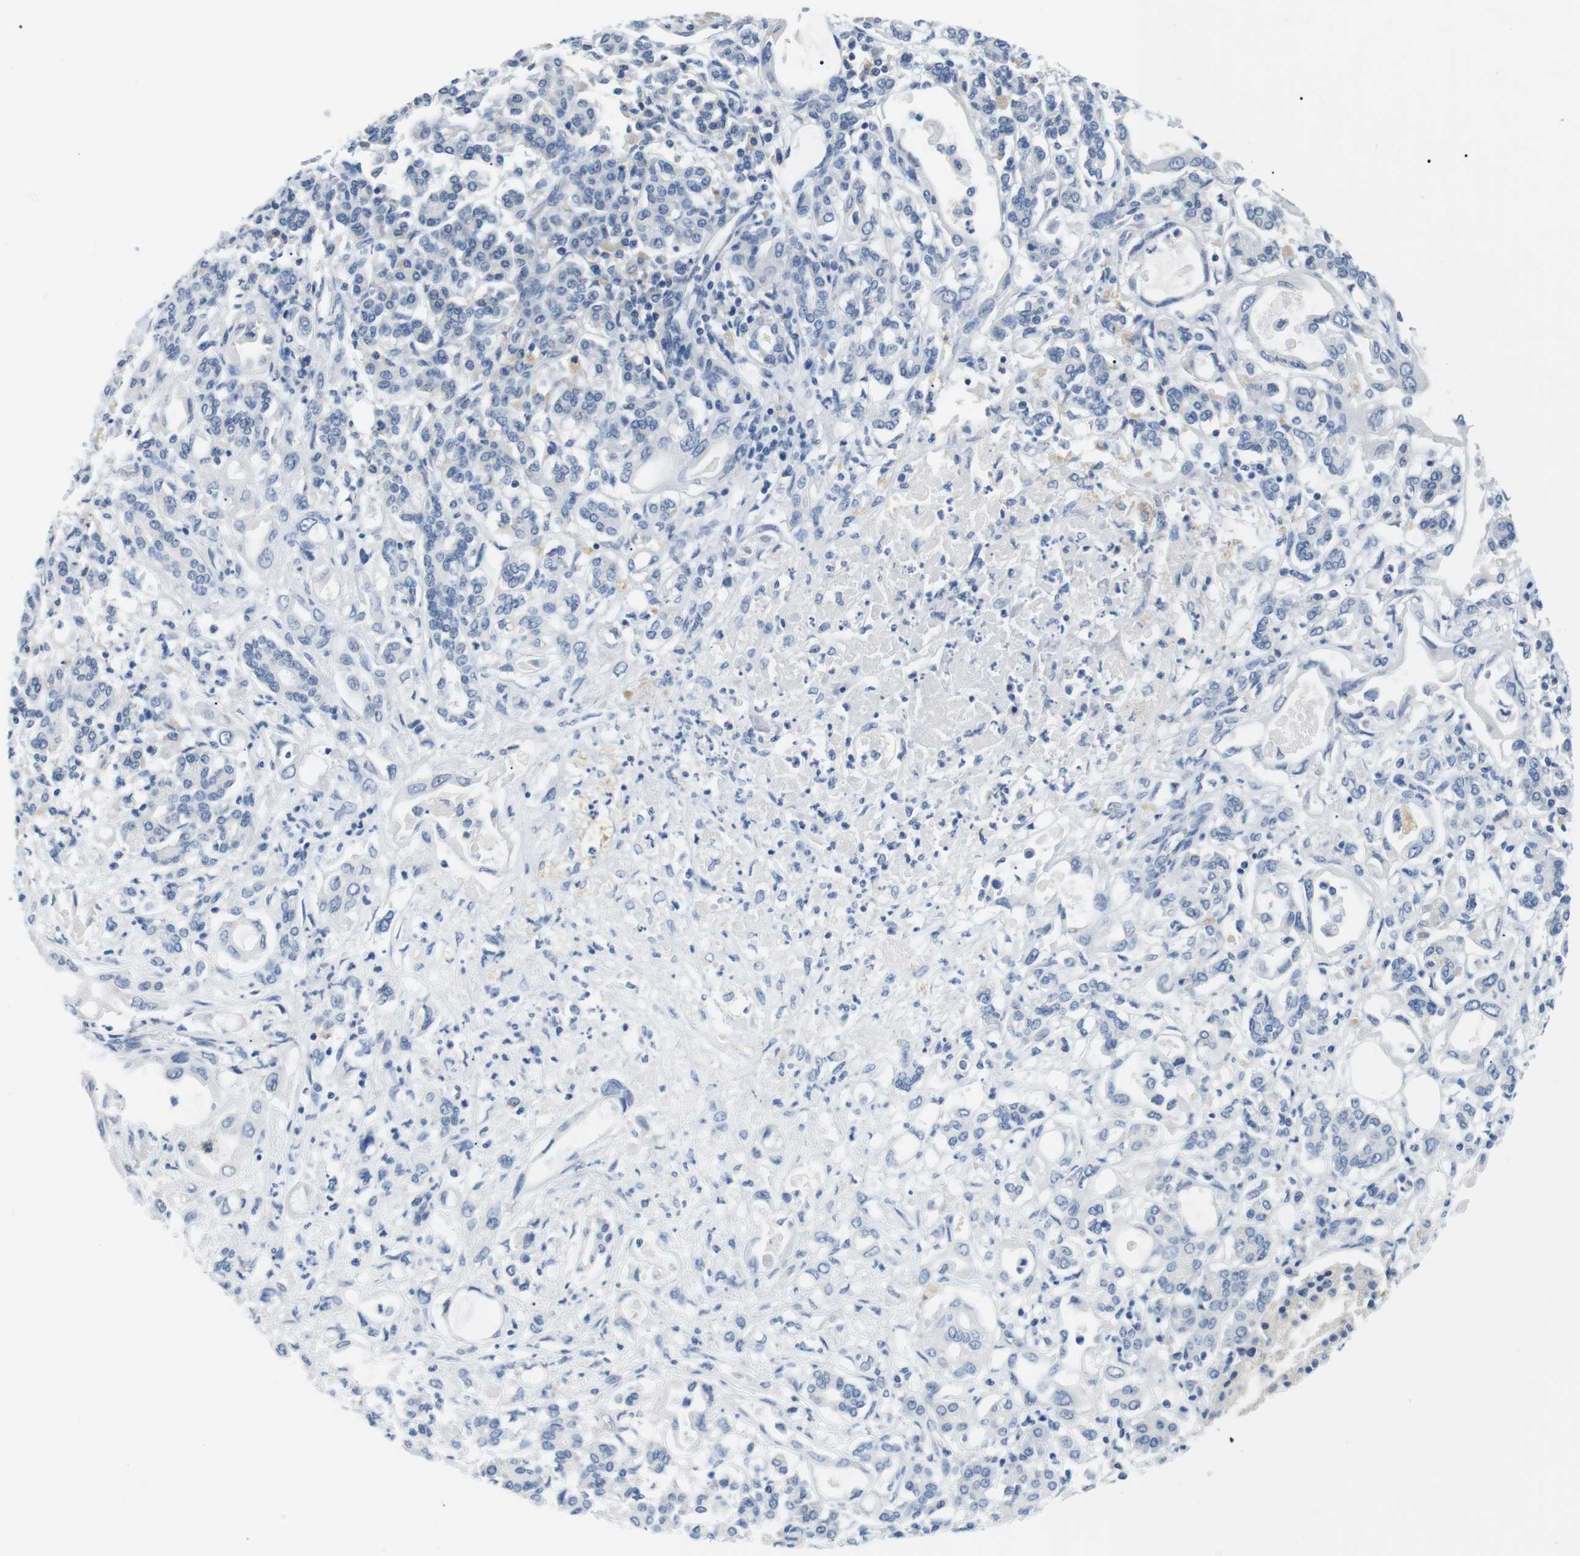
{"staining": {"intensity": "negative", "quantity": "none", "location": "none"}, "tissue": "pancreatic cancer", "cell_type": "Tumor cells", "image_type": "cancer", "snomed": [{"axis": "morphology", "description": "Adenocarcinoma, NOS"}, {"axis": "topography", "description": "Pancreas"}], "caption": "Histopathology image shows no significant protein positivity in tumor cells of adenocarcinoma (pancreatic). (DAB immunohistochemistry visualized using brightfield microscopy, high magnification).", "gene": "FCGRT", "patient": {"sex": "female", "age": 57}}